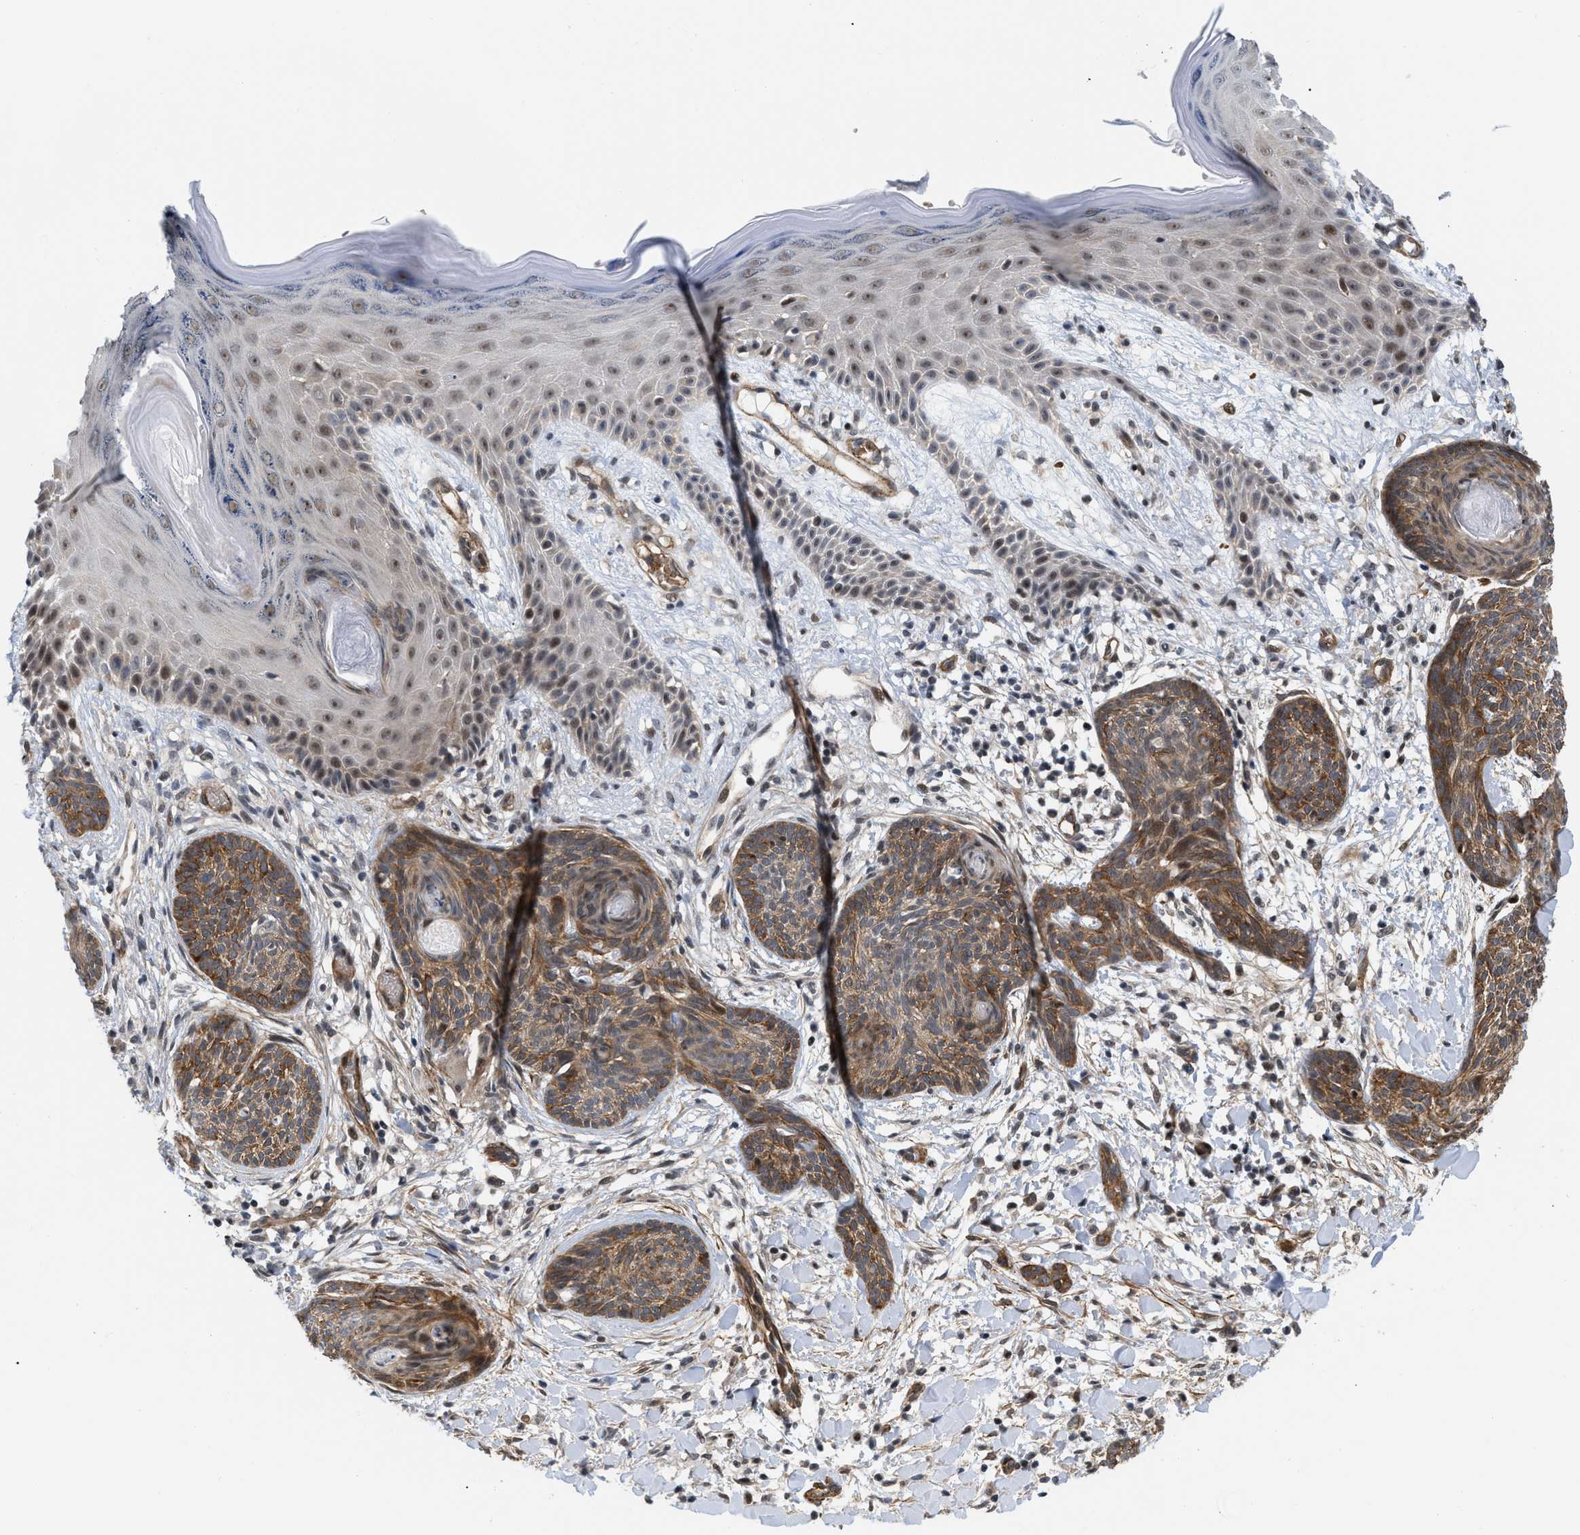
{"staining": {"intensity": "moderate", "quantity": ">75%", "location": "cytoplasmic/membranous"}, "tissue": "skin cancer", "cell_type": "Tumor cells", "image_type": "cancer", "snomed": [{"axis": "morphology", "description": "Basal cell carcinoma"}, {"axis": "topography", "description": "Skin"}], "caption": "Human skin cancer stained for a protein (brown) demonstrates moderate cytoplasmic/membranous positive staining in approximately >75% of tumor cells.", "gene": "GPRASP2", "patient": {"sex": "female", "age": 59}}